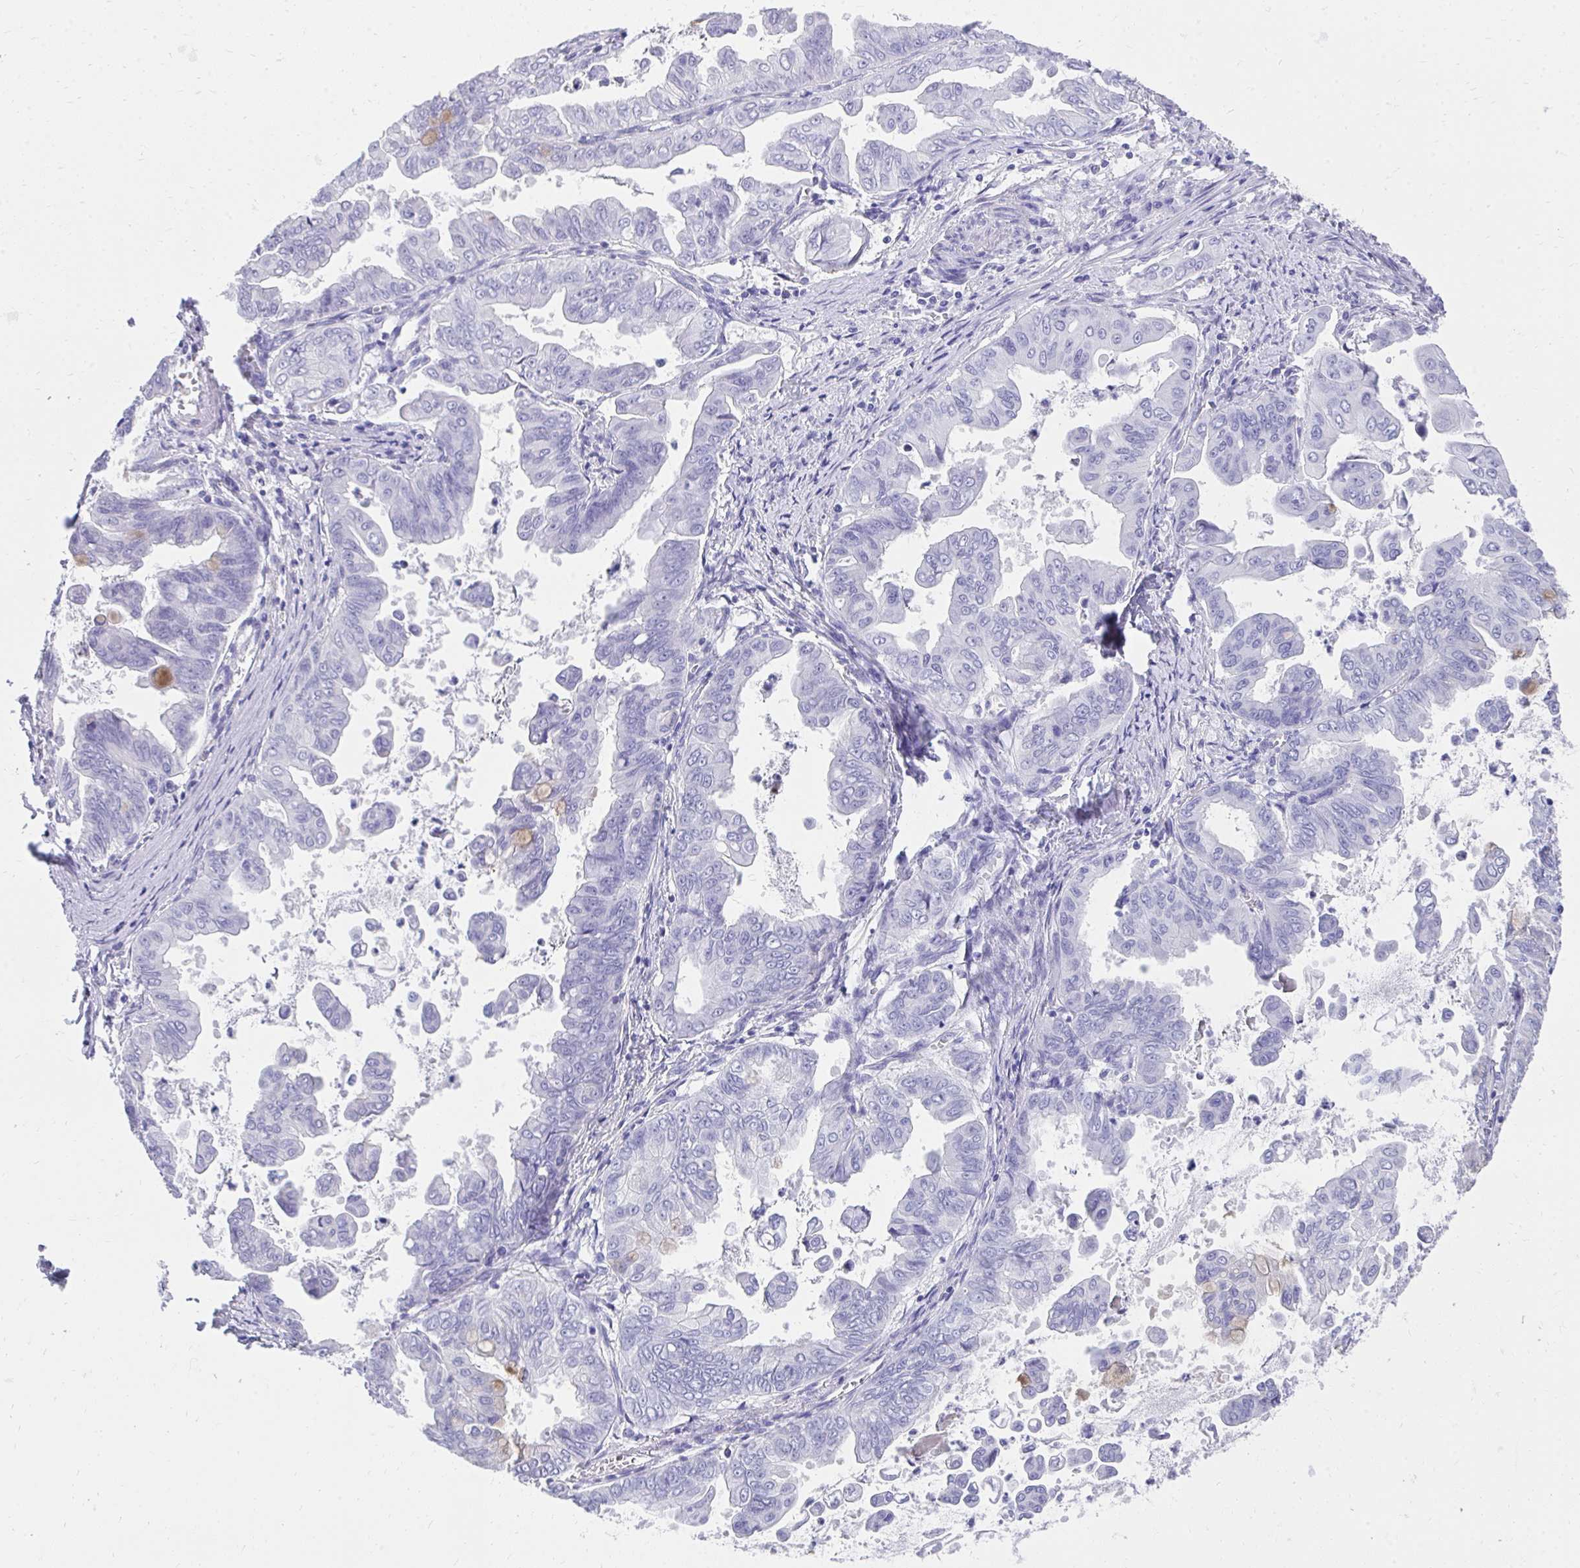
{"staining": {"intensity": "negative", "quantity": "none", "location": "none"}, "tissue": "stomach cancer", "cell_type": "Tumor cells", "image_type": "cancer", "snomed": [{"axis": "morphology", "description": "Adenocarcinoma, NOS"}, {"axis": "topography", "description": "Stomach, upper"}], "caption": "This is an immunohistochemistry micrograph of stomach cancer. There is no expression in tumor cells.", "gene": "HGD", "patient": {"sex": "male", "age": 80}}